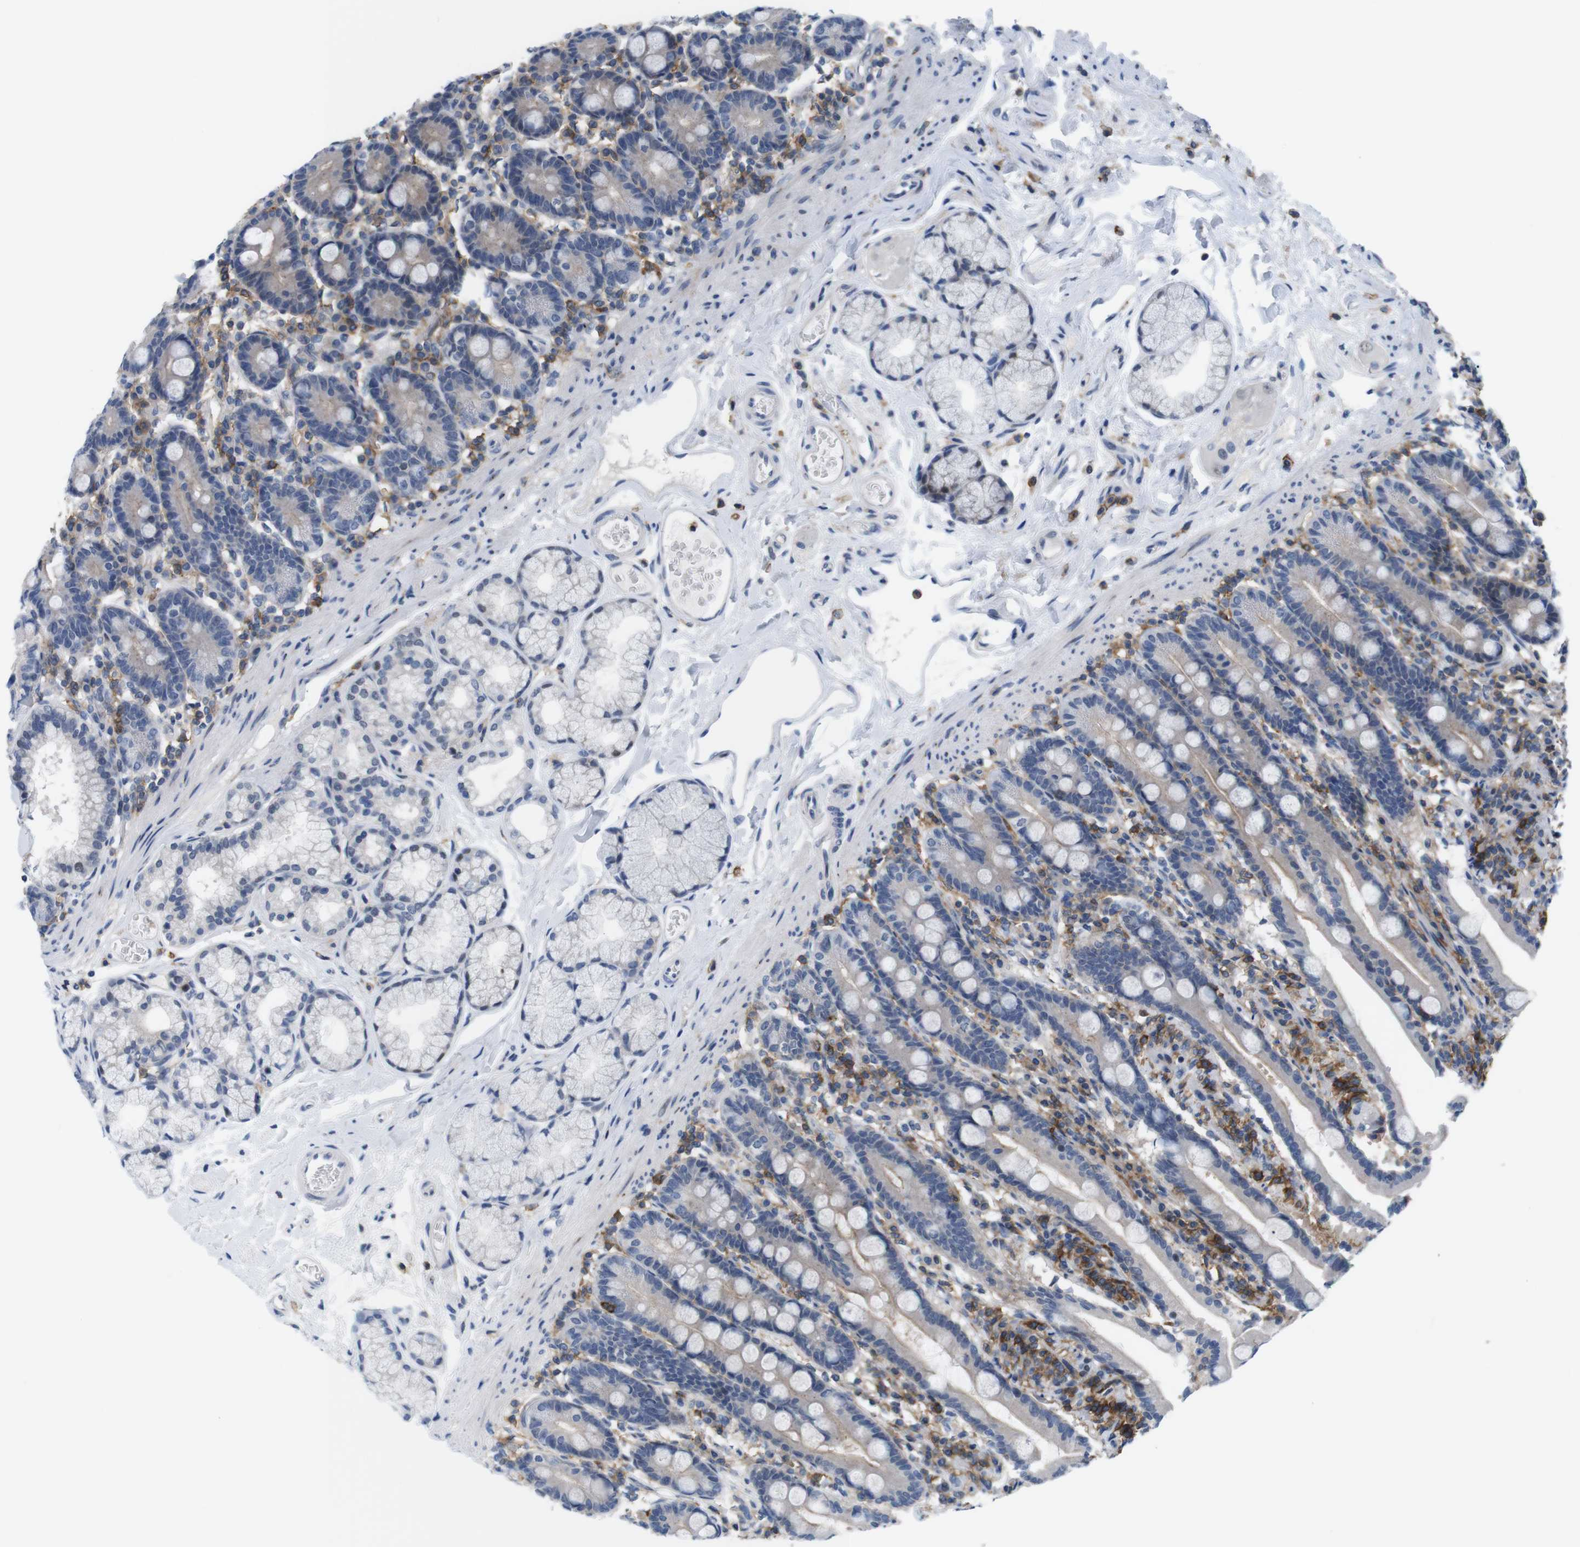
{"staining": {"intensity": "negative", "quantity": "none", "location": "none"}, "tissue": "duodenum", "cell_type": "Glandular cells", "image_type": "normal", "snomed": [{"axis": "morphology", "description": "Normal tissue, NOS"}, {"axis": "topography", "description": "Duodenum"}], "caption": "The micrograph exhibits no staining of glandular cells in normal duodenum.", "gene": "CD300C", "patient": {"sex": "male", "age": 54}}